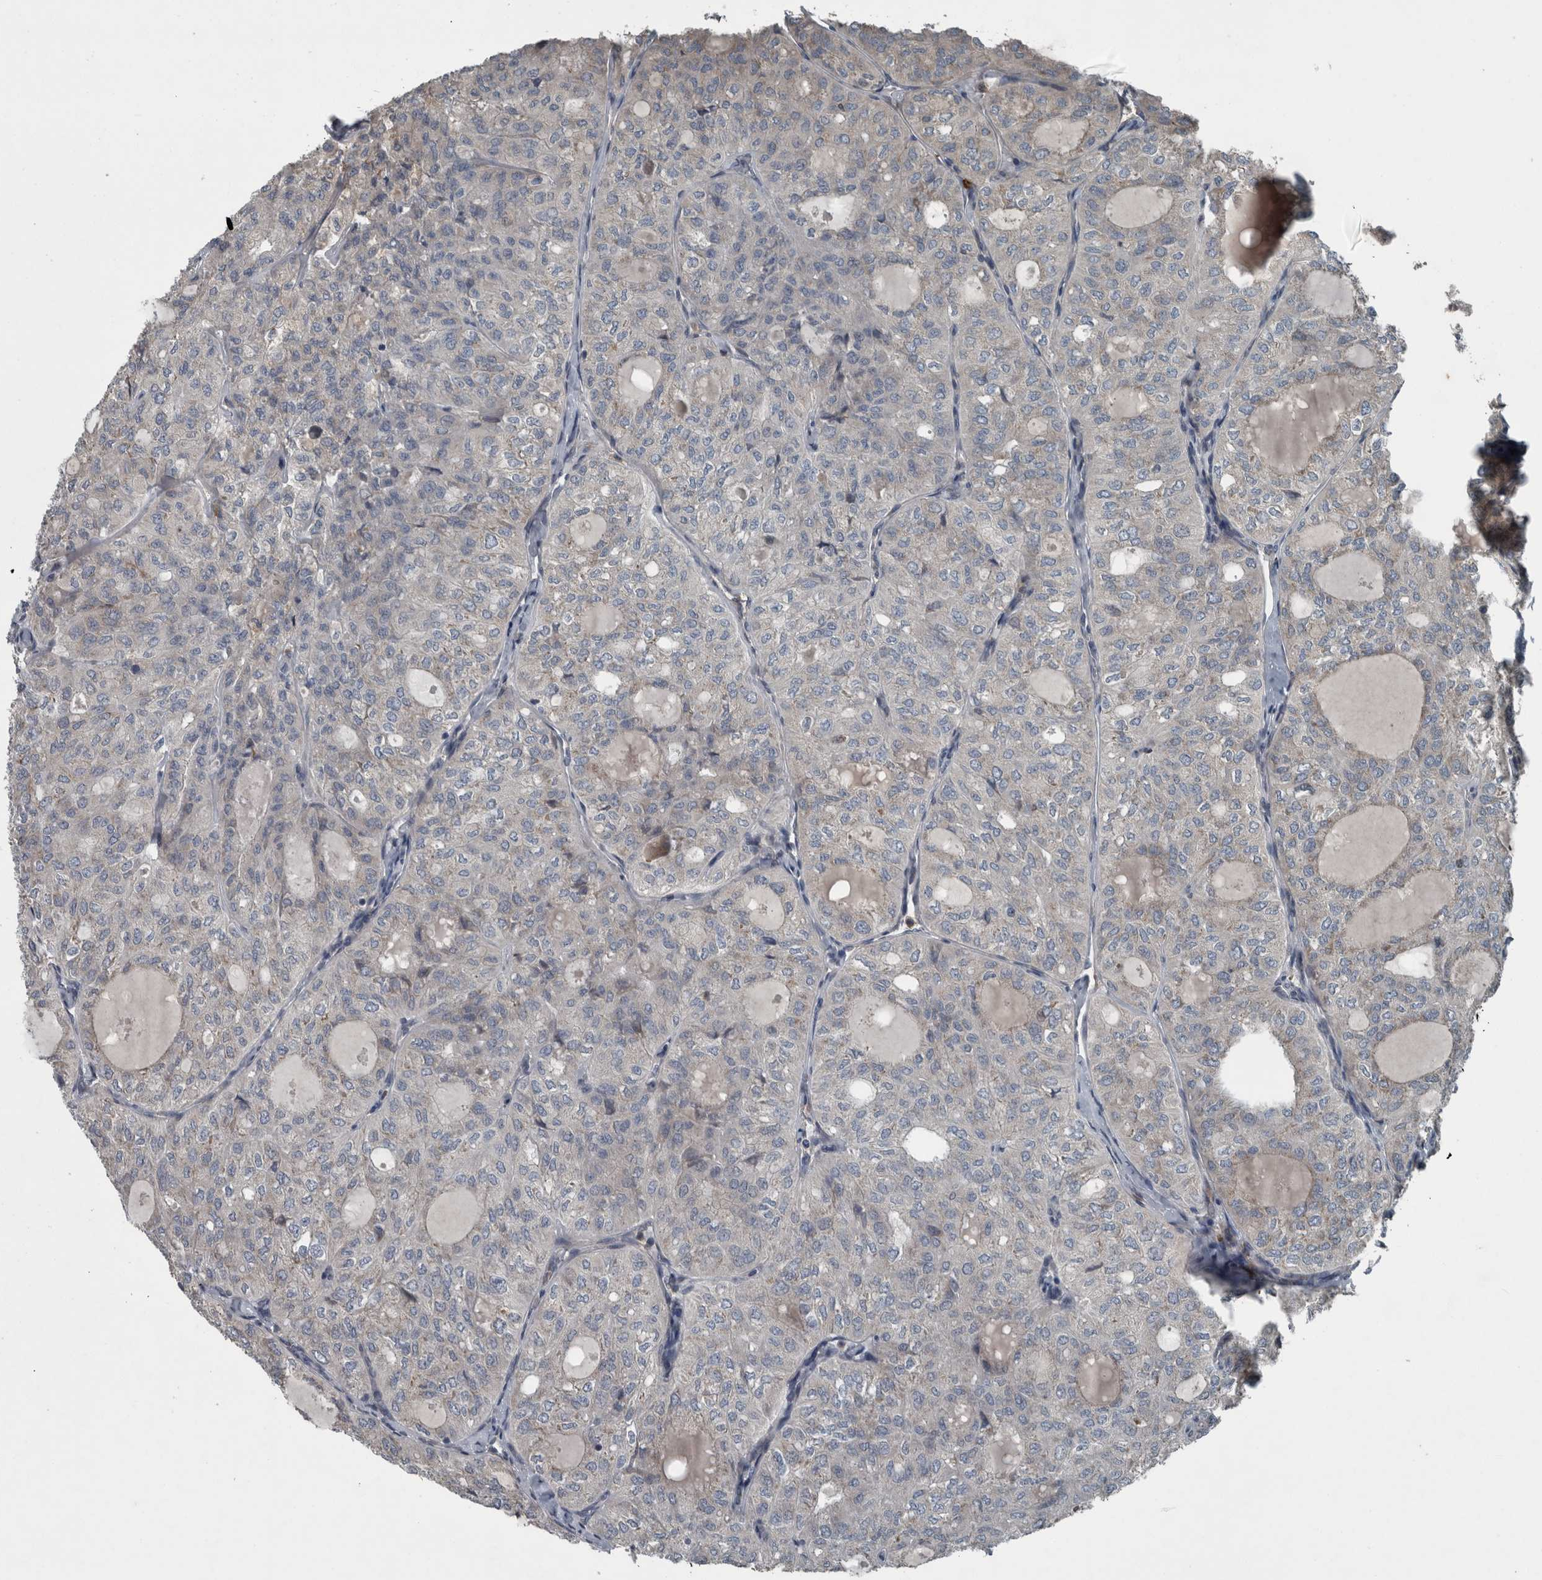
{"staining": {"intensity": "negative", "quantity": "none", "location": "none"}, "tissue": "thyroid cancer", "cell_type": "Tumor cells", "image_type": "cancer", "snomed": [{"axis": "morphology", "description": "Follicular adenoma carcinoma, NOS"}, {"axis": "topography", "description": "Thyroid gland"}], "caption": "Tumor cells show no significant protein positivity in thyroid cancer (follicular adenoma carcinoma).", "gene": "EXOC8", "patient": {"sex": "male", "age": 75}}